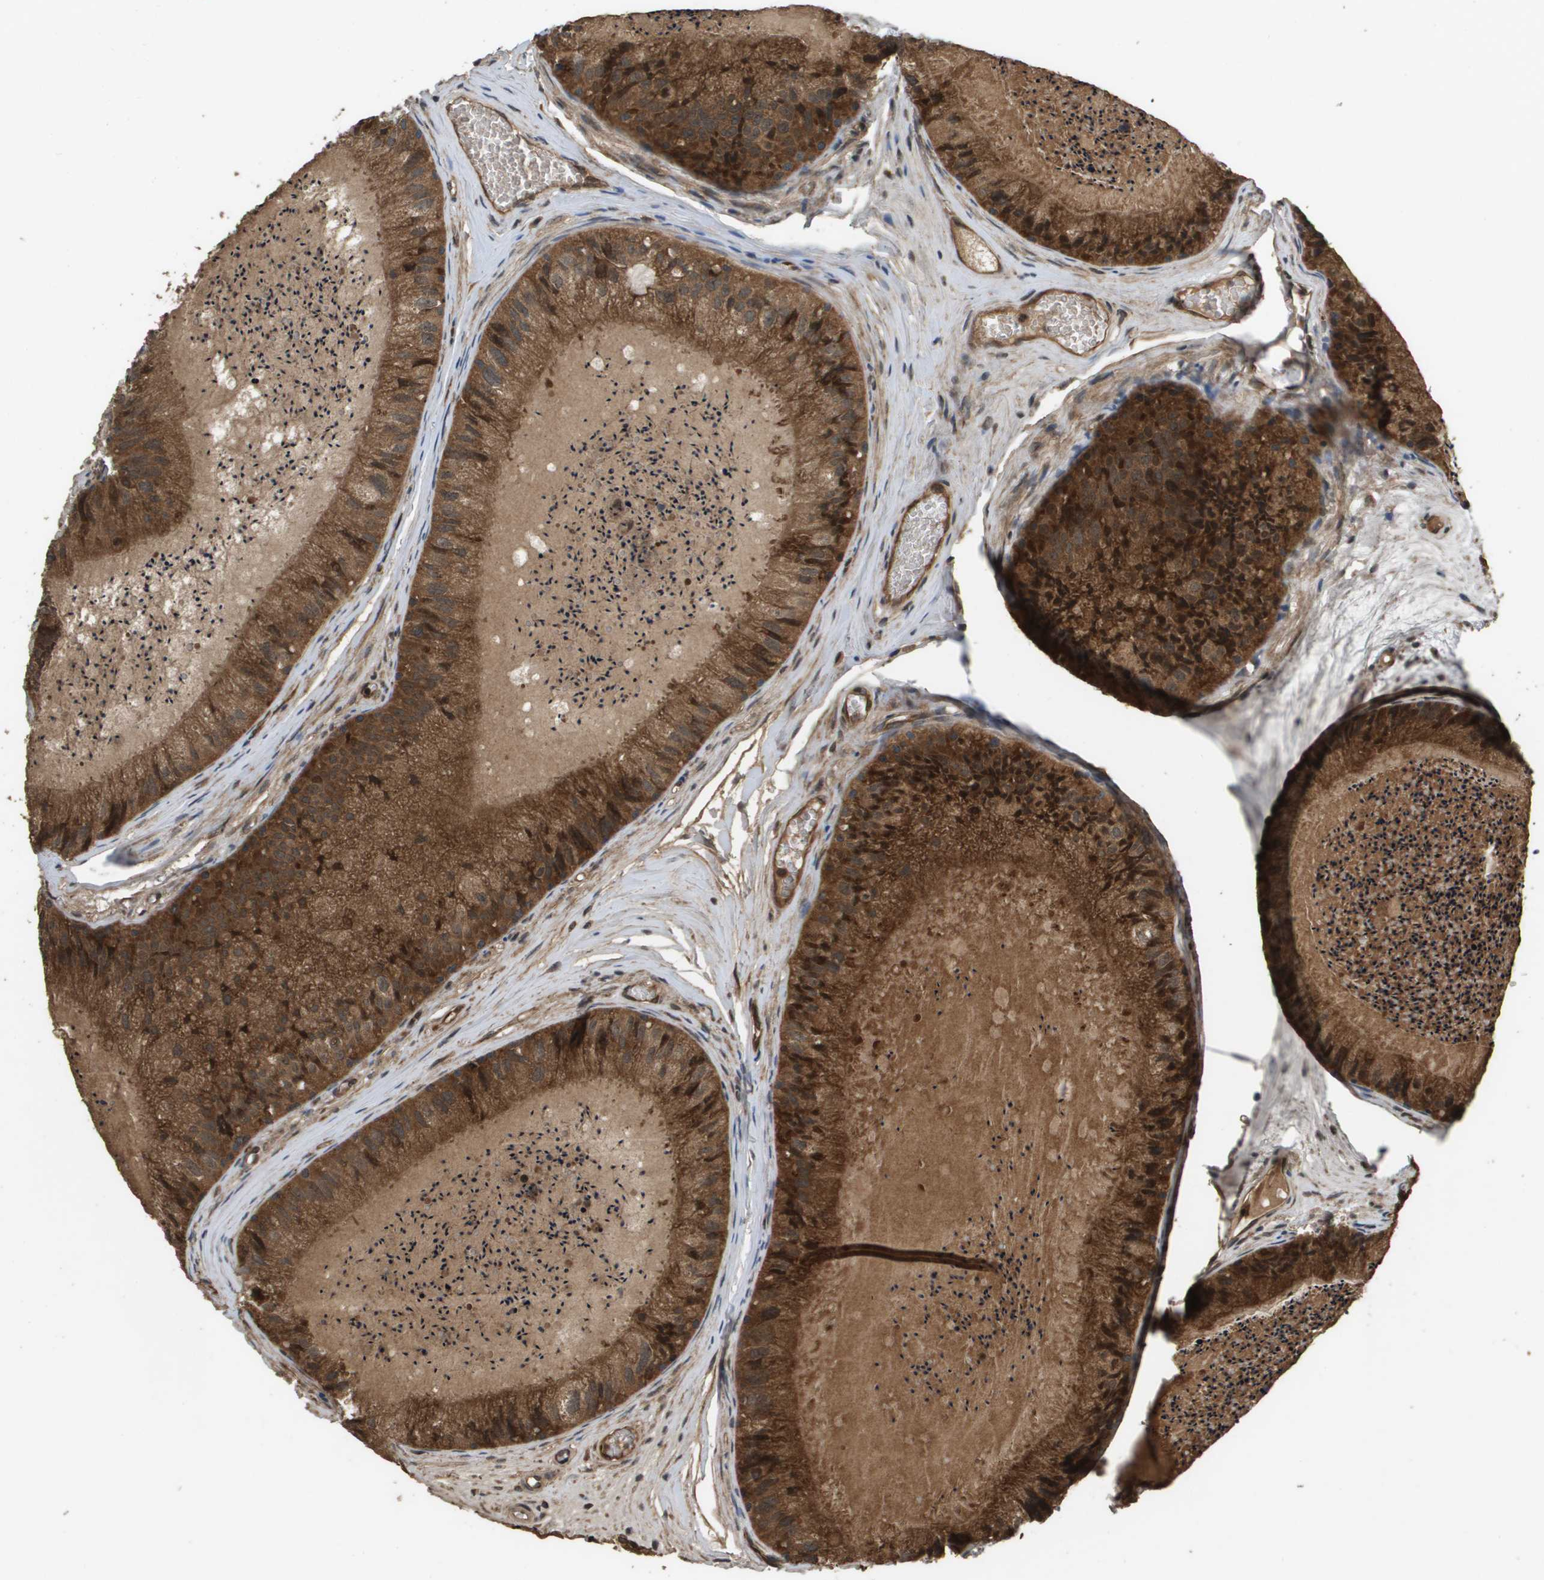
{"staining": {"intensity": "moderate", "quantity": ">75%", "location": "cytoplasmic/membranous"}, "tissue": "epididymis", "cell_type": "Glandular cells", "image_type": "normal", "snomed": [{"axis": "morphology", "description": "Normal tissue, NOS"}, {"axis": "topography", "description": "Epididymis"}], "caption": "A high-resolution micrograph shows immunohistochemistry (IHC) staining of normal epididymis, which shows moderate cytoplasmic/membranous staining in about >75% of glandular cells.", "gene": "SPTLC1", "patient": {"sex": "male", "age": 31}}